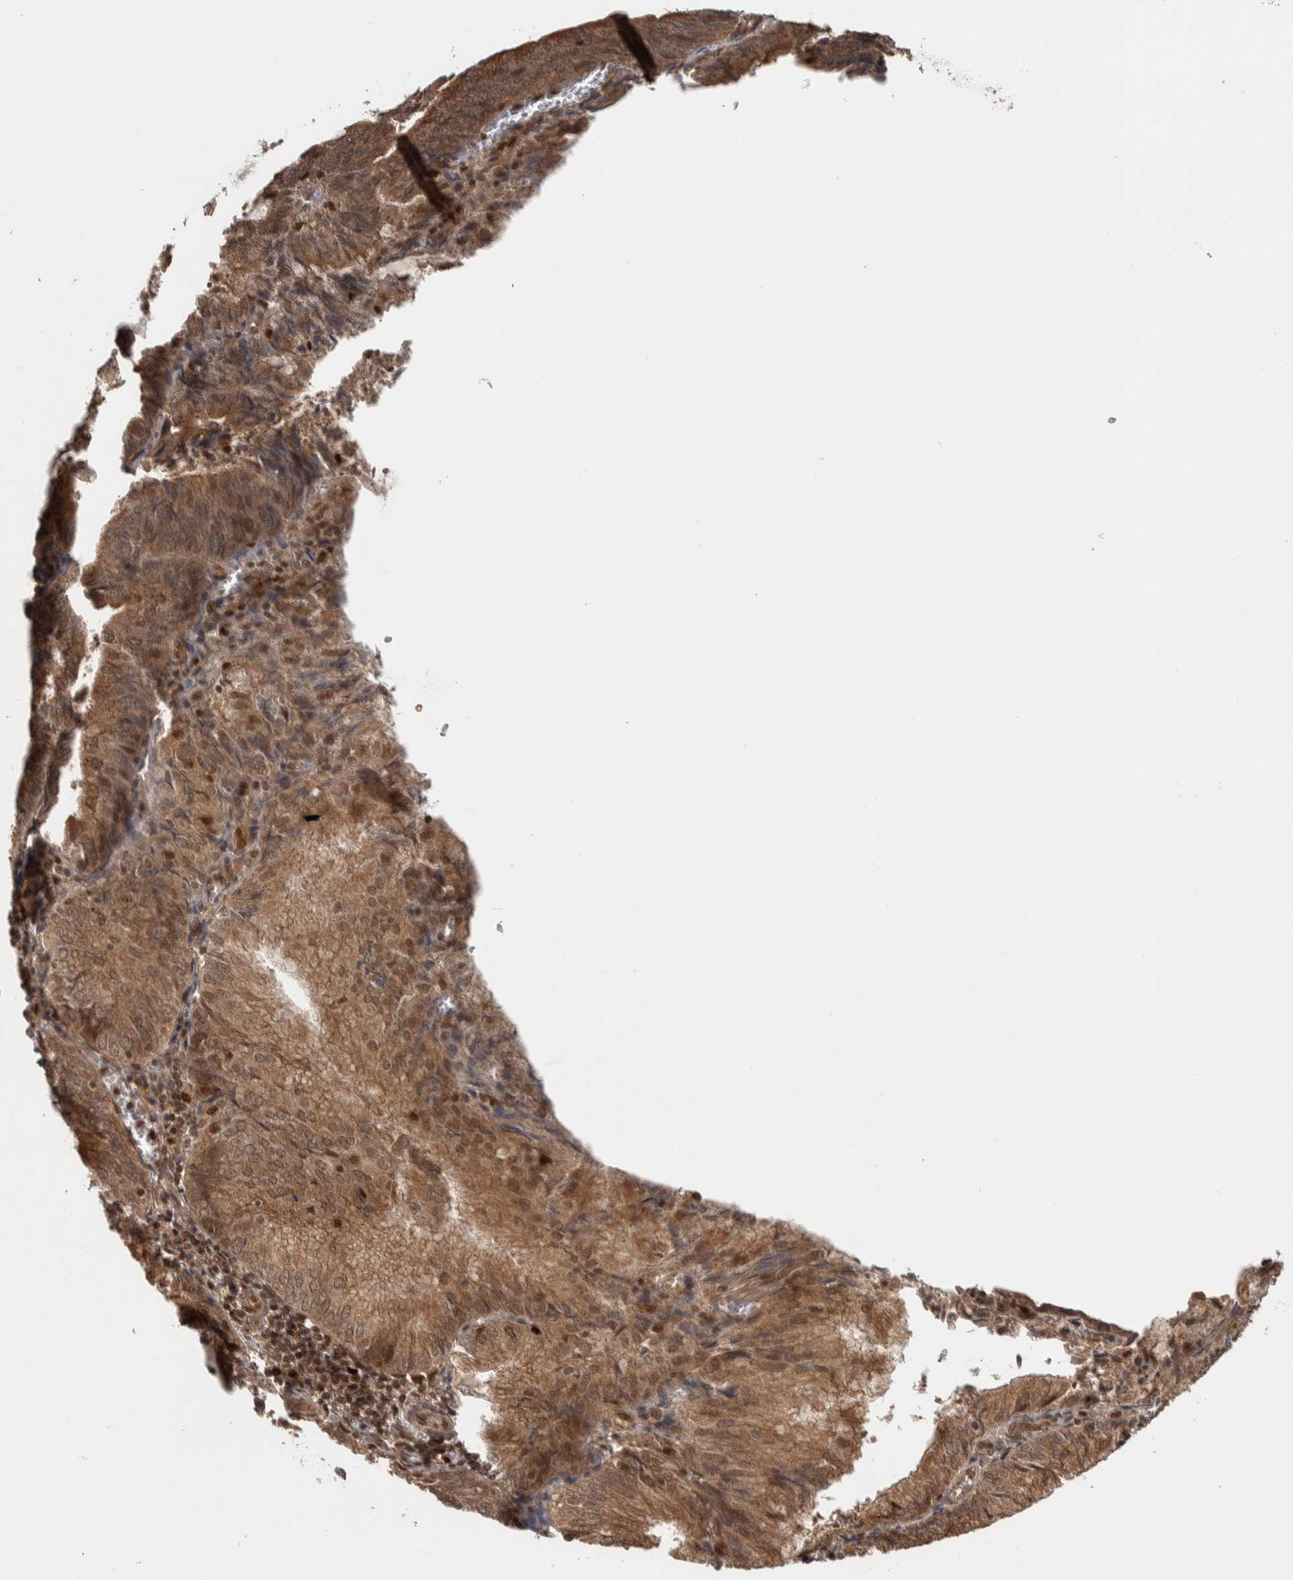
{"staining": {"intensity": "moderate", "quantity": ">75%", "location": "cytoplasmic/membranous,nuclear"}, "tissue": "endometrial cancer", "cell_type": "Tumor cells", "image_type": "cancer", "snomed": [{"axis": "morphology", "description": "Adenocarcinoma, NOS"}, {"axis": "topography", "description": "Endometrium"}], "caption": "IHC (DAB (3,3'-diaminobenzidine)) staining of endometrial adenocarcinoma displays moderate cytoplasmic/membranous and nuclear protein positivity in about >75% of tumor cells.", "gene": "RPS6KA4", "patient": {"sex": "female", "age": 81}}